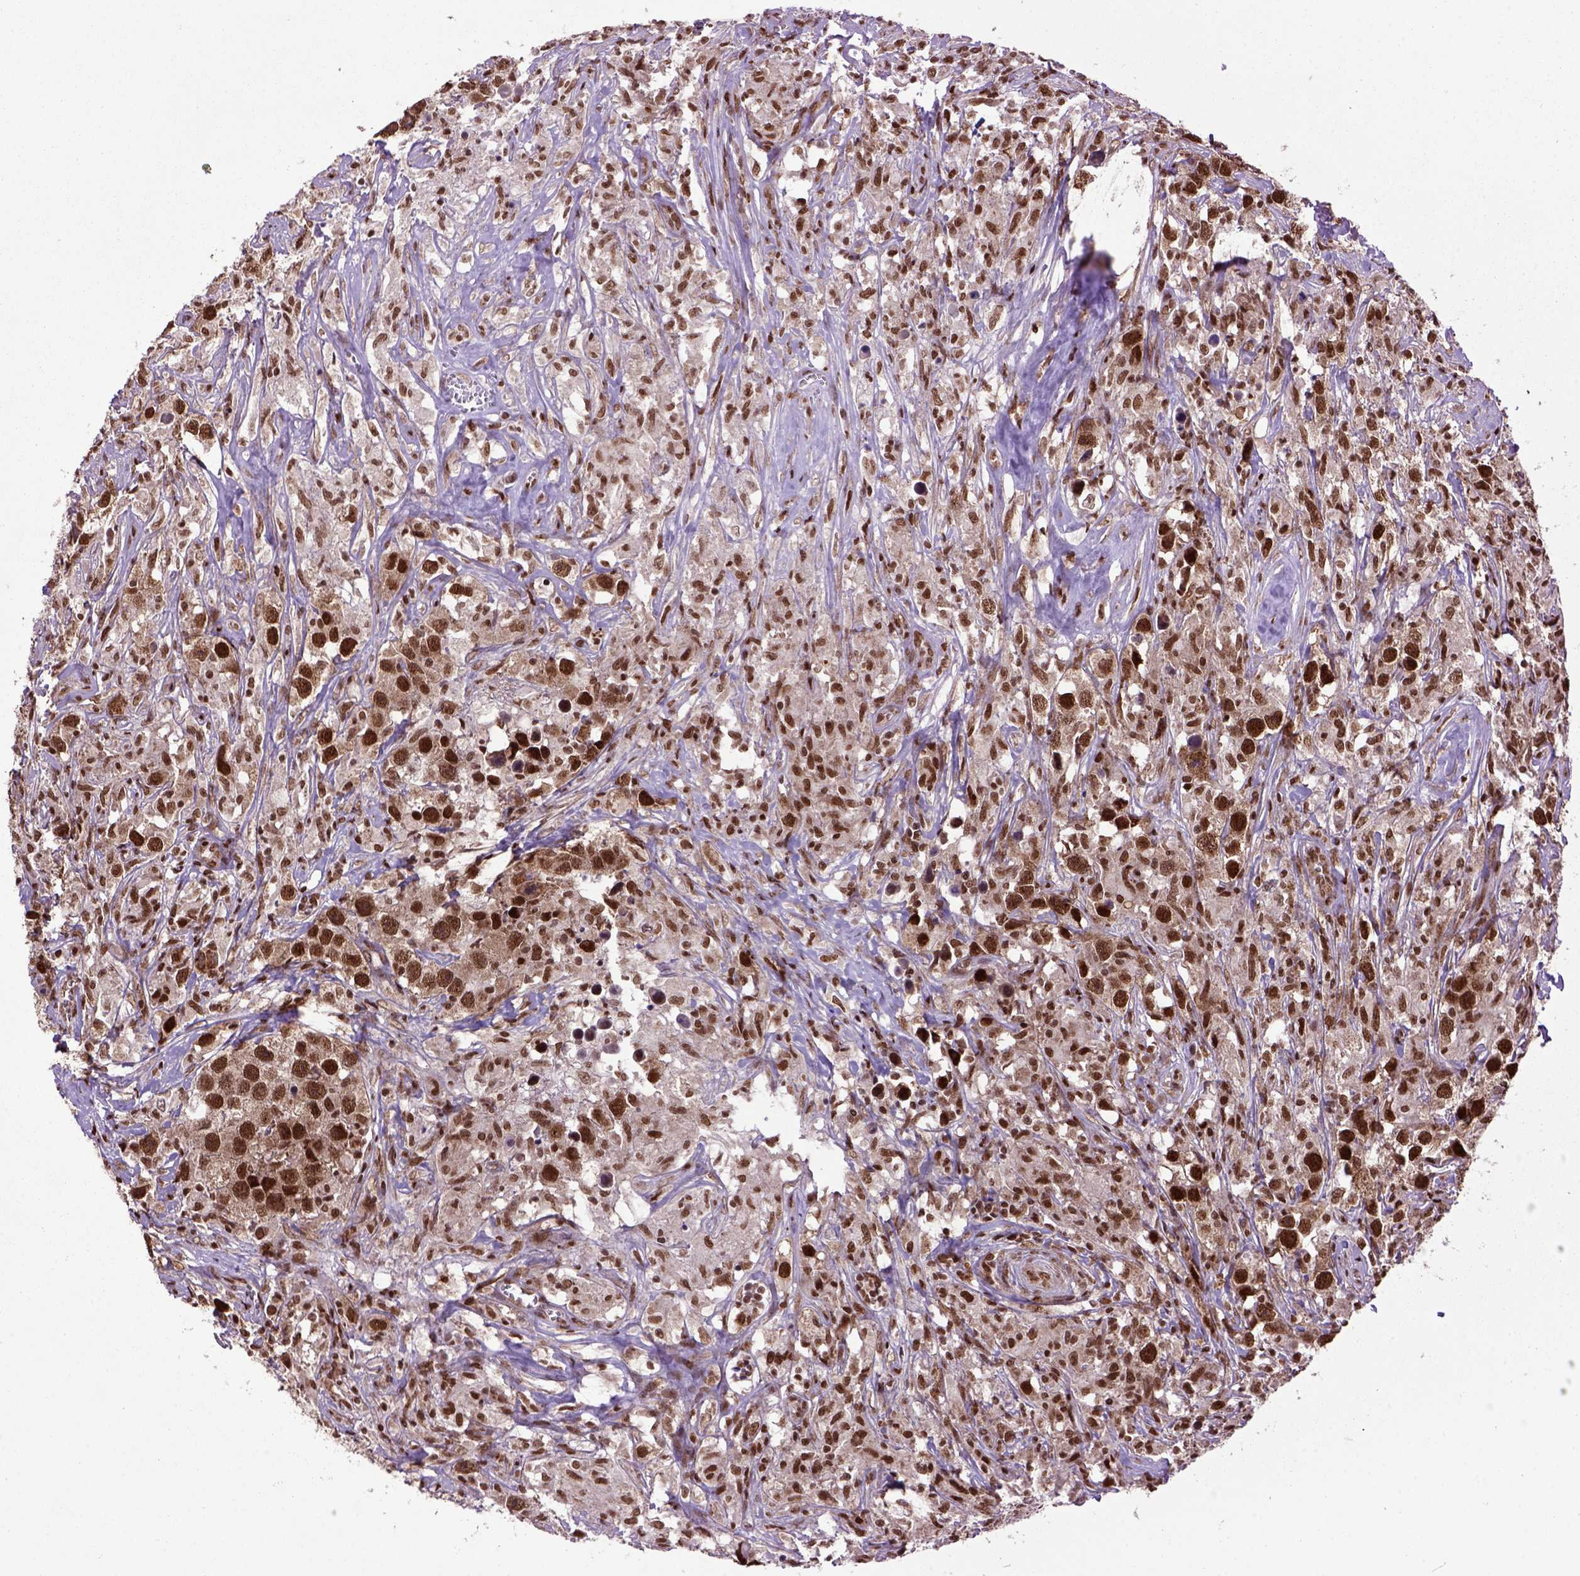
{"staining": {"intensity": "strong", "quantity": ">75%", "location": "cytoplasmic/membranous,nuclear"}, "tissue": "testis cancer", "cell_type": "Tumor cells", "image_type": "cancer", "snomed": [{"axis": "morphology", "description": "Seminoma, NOS"}, {"axis": "topography", "description": "Testis"}], "caption": "Protein staining shows strong cytoplasmic/membranous and nuclear staining in about >75% of tumor cells in seminoma (testis). The protein of interest is shown in brown color, while the nuclei are stained blue.", "gene": "CELF1", "patient": {"sex": "male", "age": 49}}